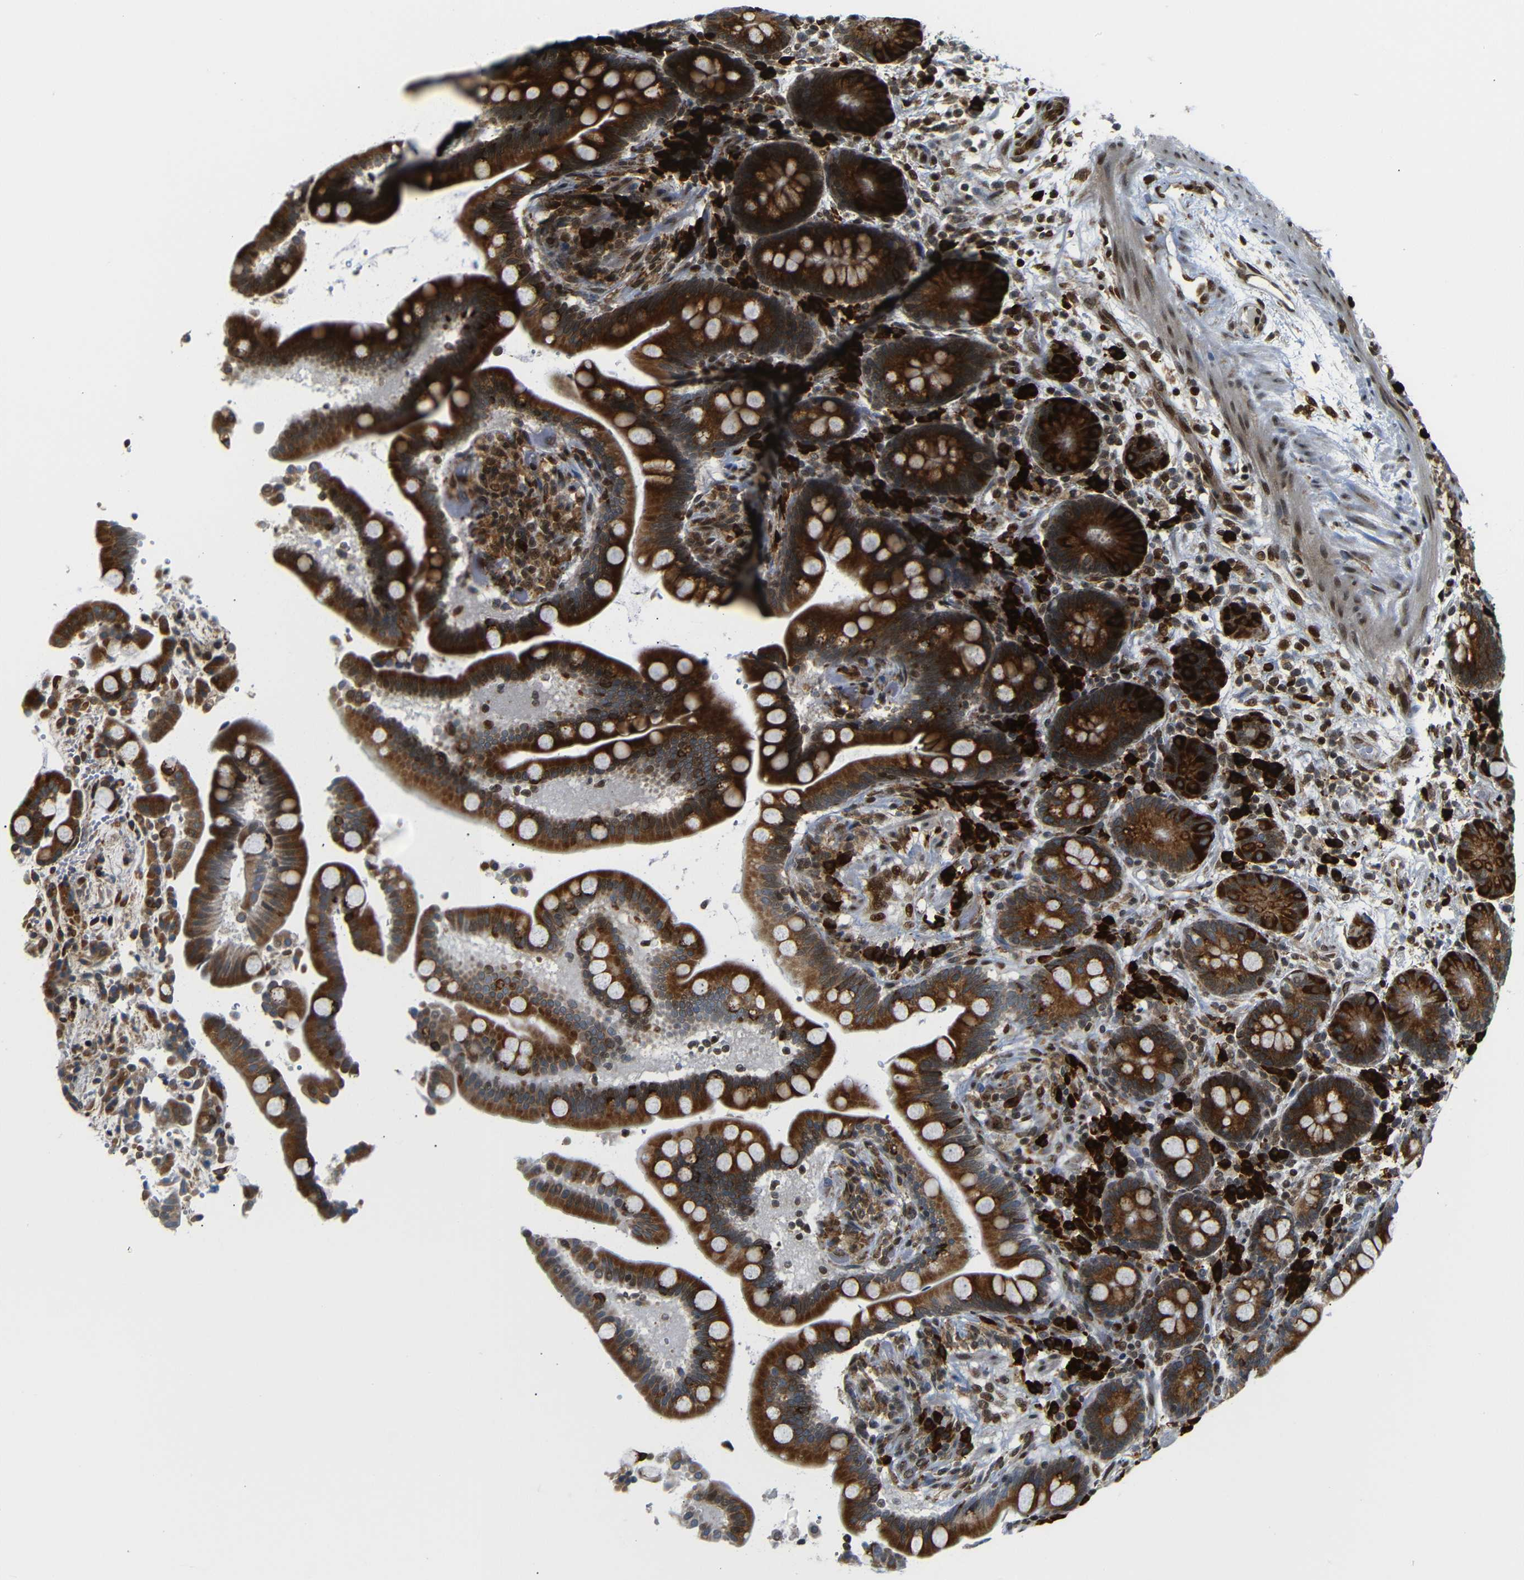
{"staining": {"intensity": "moderate", "quantity": ">75%", "location": "nuclear"}, "tissue": "colon", "cell_type": "Endothelial cells", "image_type": "normal", "snomed": [{"axis": "morphology", "description": "Normal tissue, NOS"}, {"axis": "topography", "description": "Colon"}], "caption": "DAB immunohistochemical staining of unremarkable human colon reveals moderate nuclear protein expression in approximately >75% of endothelial cells.", "gene": "SPCS2", "patient": {"sex": "male", "age": 73}}